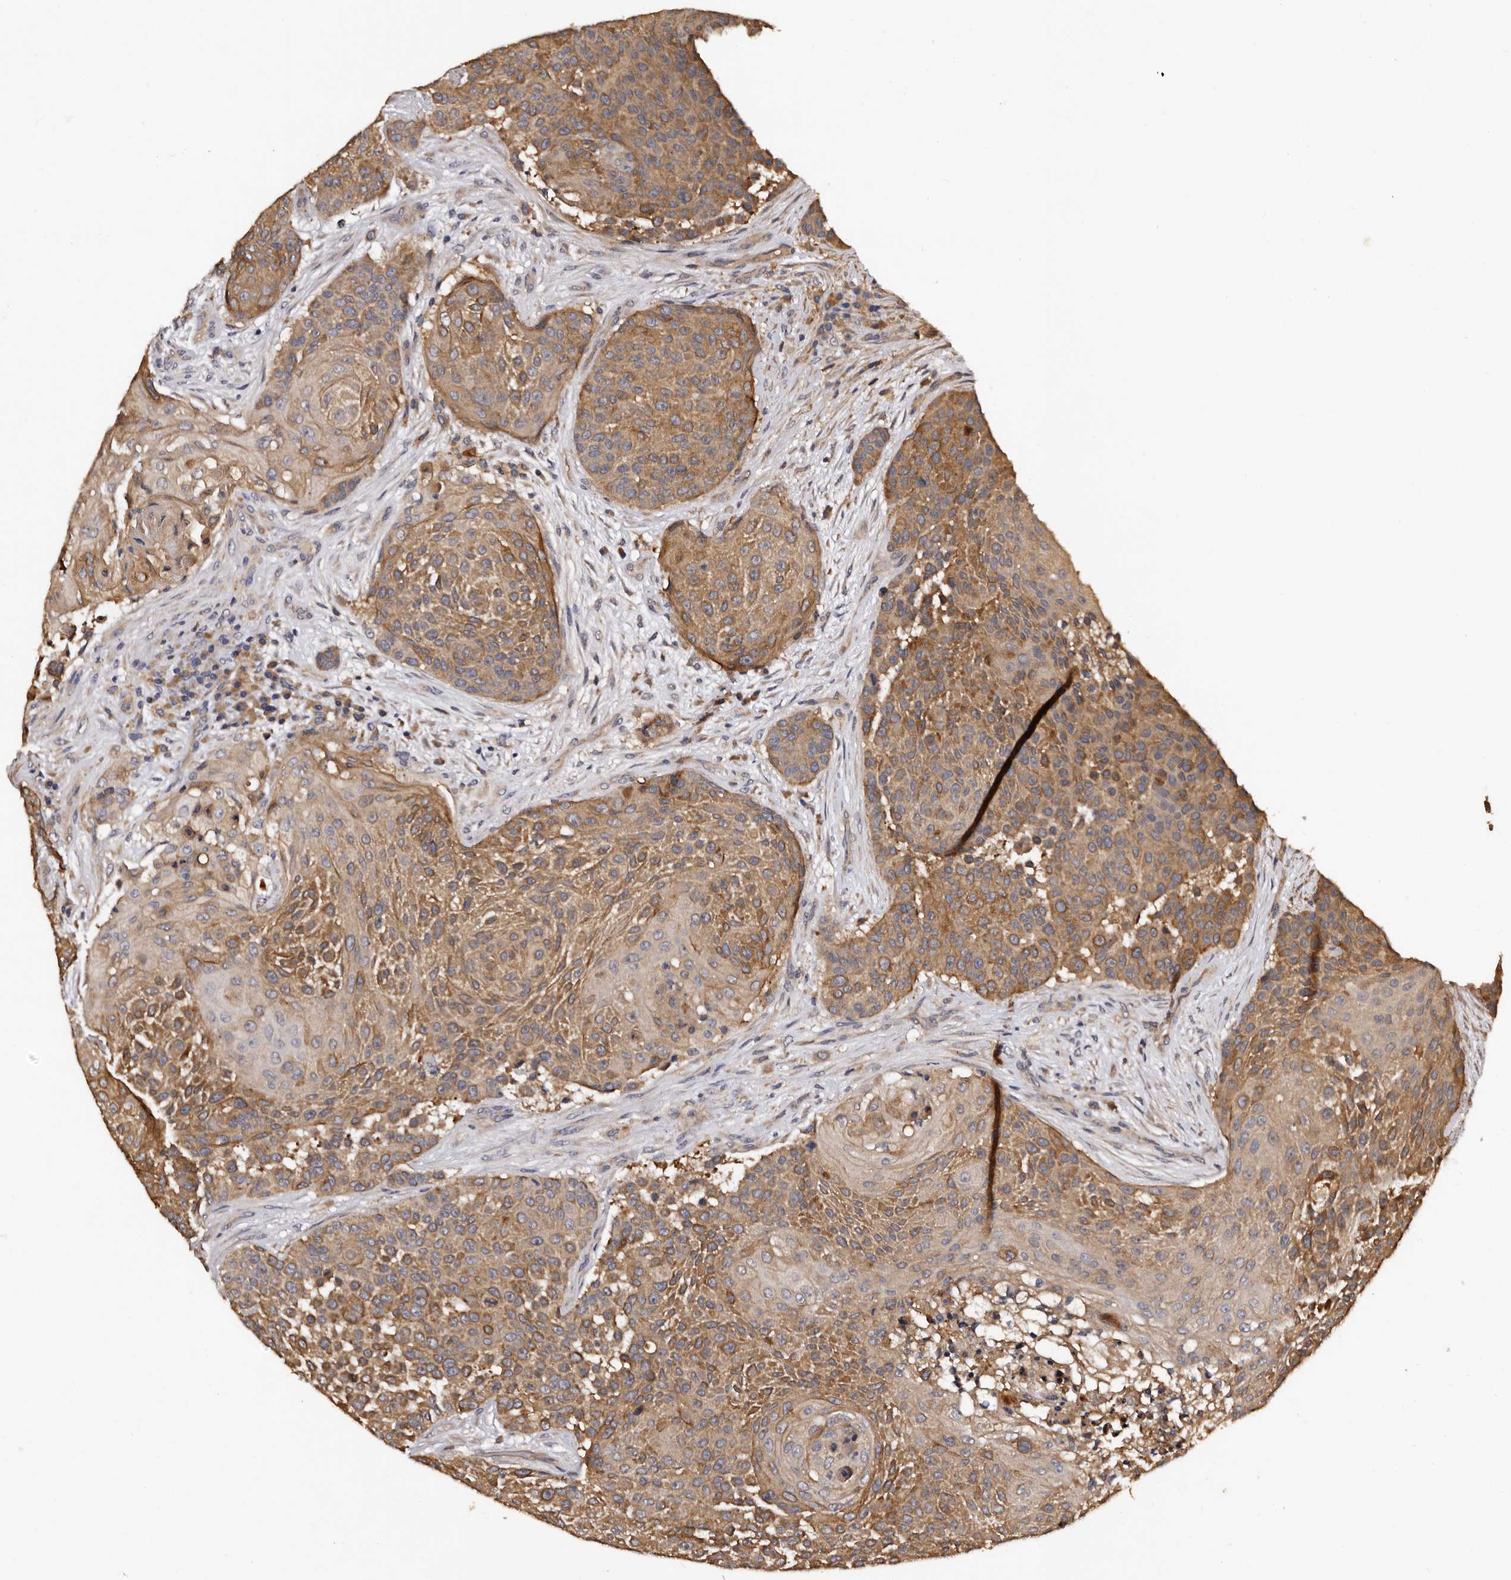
{"staining": {"intensity": "moderate", "quantity": ">75%", "location": "cytoplasmic/membranous"}, "tissue": "urothelial cancer", "cell_type": "Tumor cells", "image_type": "cancer", "snomed": [{"axis": "morphology", "description": "Urothelial carcinoma, High grade"}, {"axis": "topography", "description": "Urinary bladder"}], "caption": "Urothelial cancer tissue demonstrates moderate cytoplasmic/membranous staining in about >75% of tumor cells, visualized by immunohistochemistry.", "gene": "ADCK5", "patient": {"sex": "female", "age": 63}}